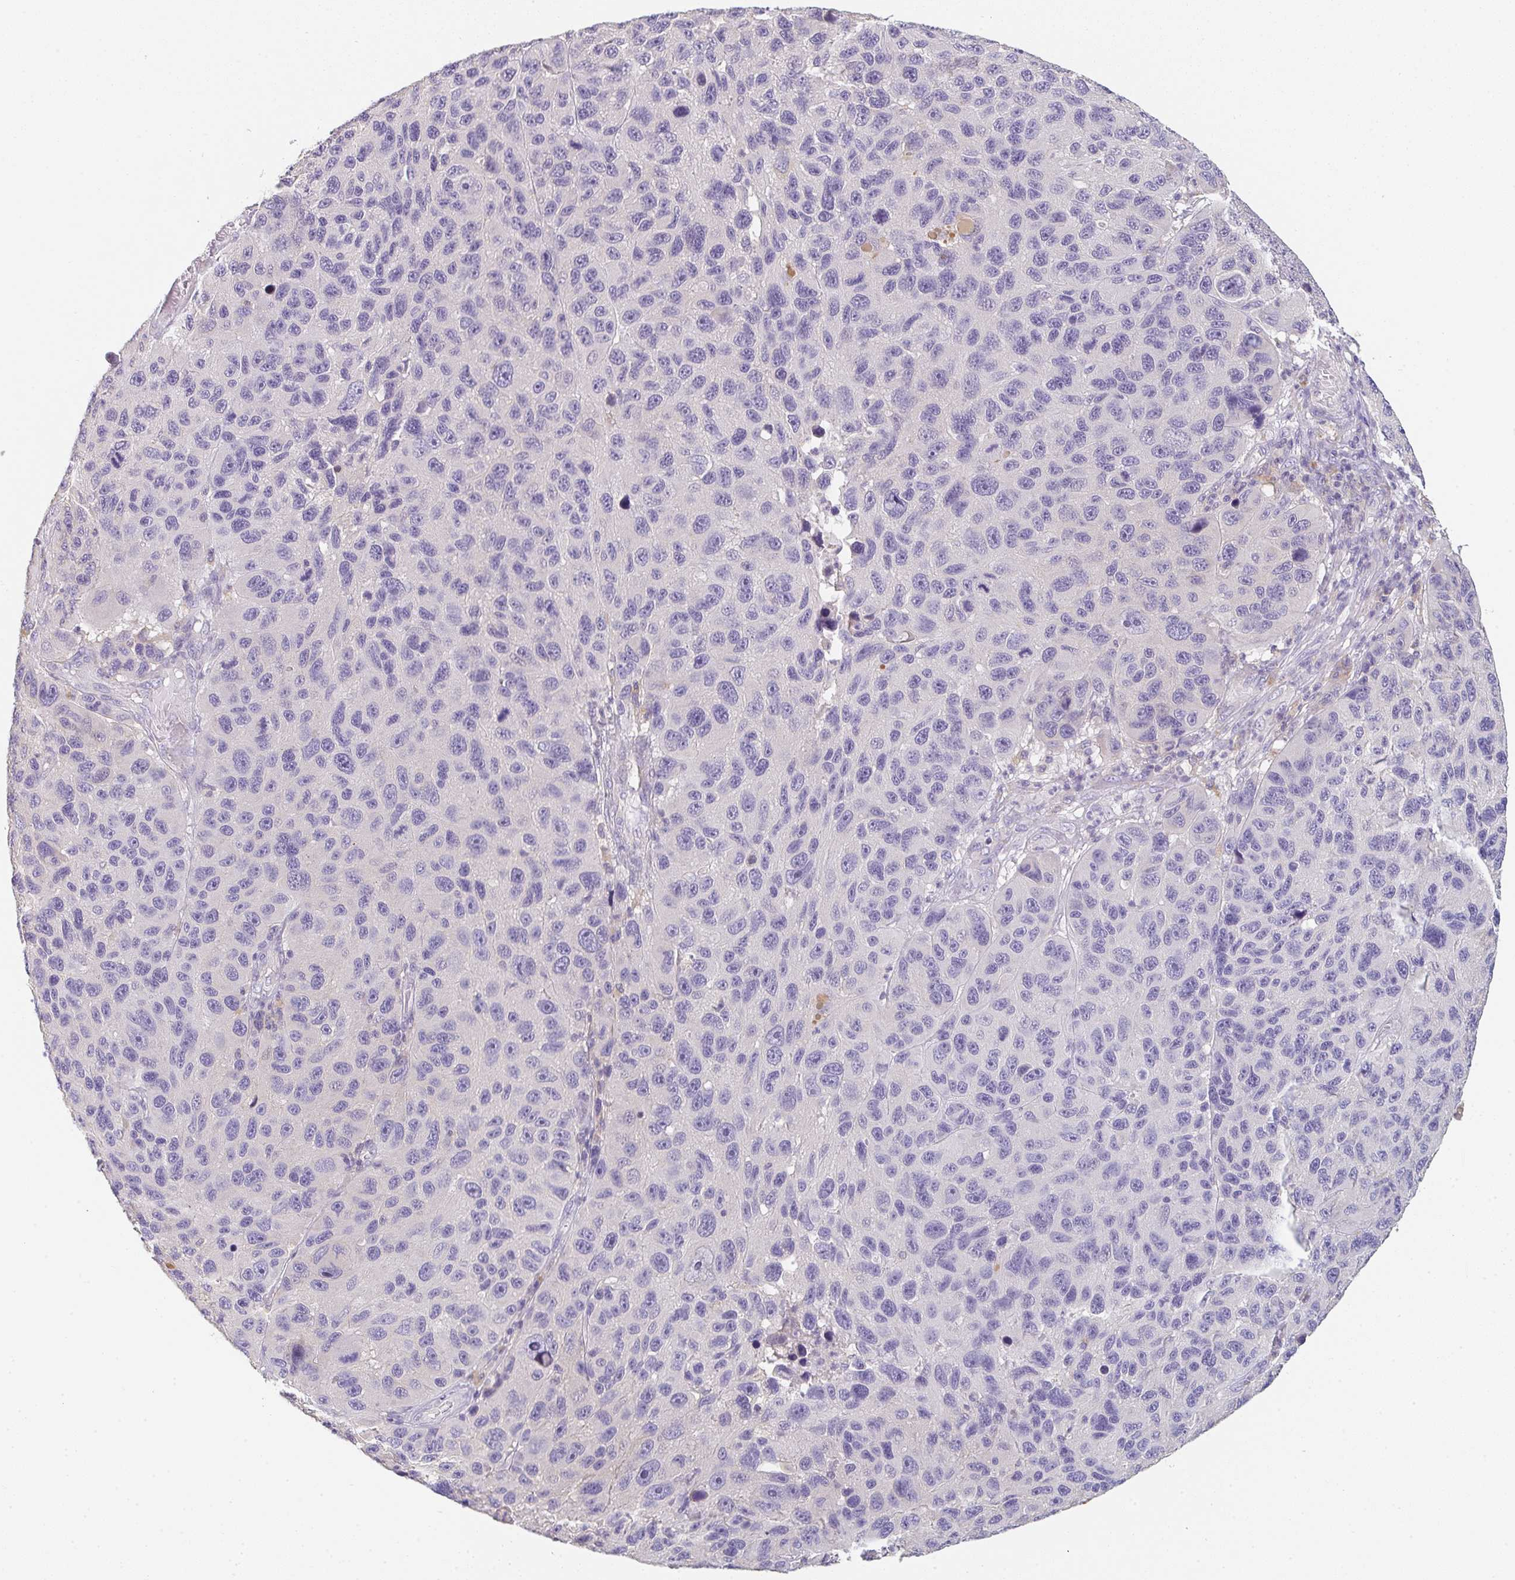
{"staining": {"intensity": "negative", "quantity": "none", "location": "none"}, "tissue": "melanoma", "cell_type": "Tumor cells", "image_type": "cancer", "snomed": [{"axis": "morphology", "description": "Malignant melanoma, NOS"}, {"axis": "topography", "description": "Skin"}], "caption": "A histopathology image of melanoma stained for a protein reveals no brown staining in tumor cells.", "gene": "ZNF215", "patient": {"sex": "male", "age": 53}}